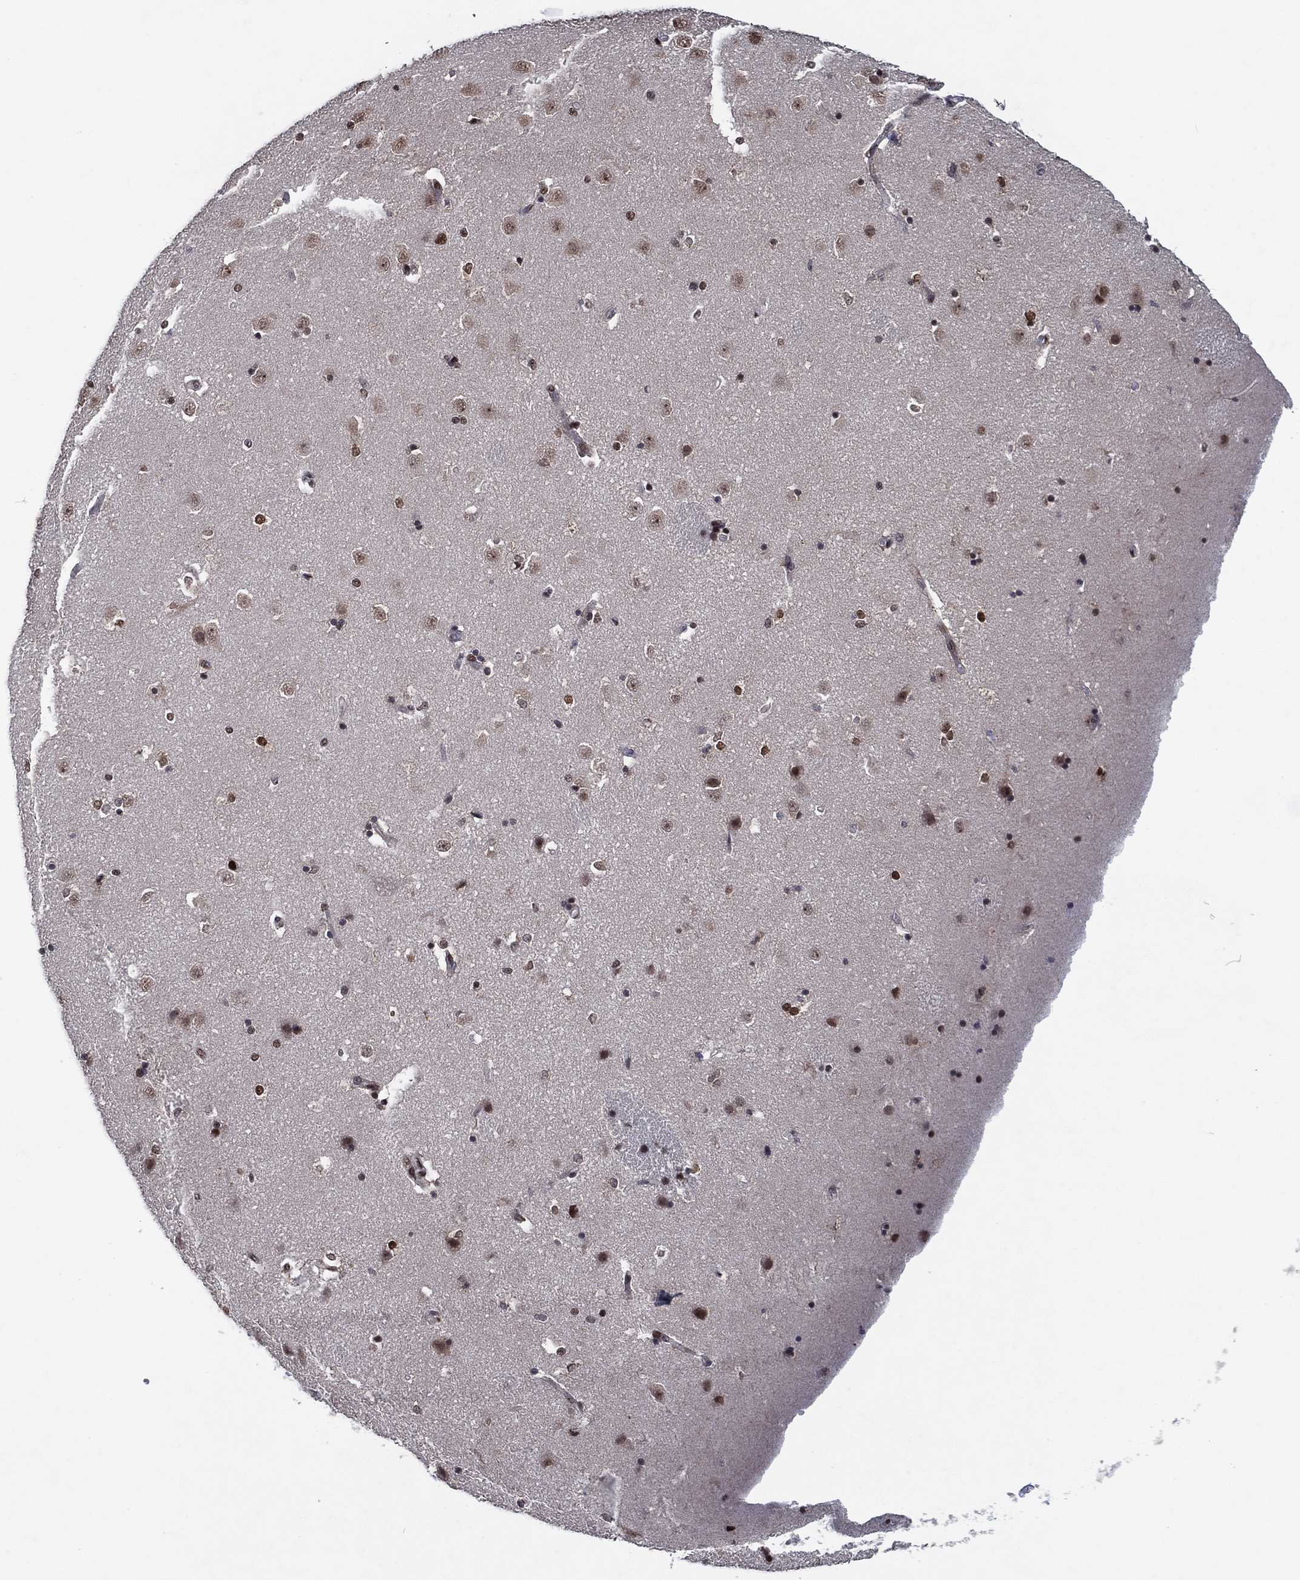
{"staining": {"intensity": "moderate", "quantity": "25%-75%", "location": "nuclear"}, "tissue": "caudate", "cell_type": "Glial cells", "image_type": "normal", "snomed": [{"axis": "morphology", "description": "Normal tissue, NOS"}, {"axis": "topography", "description": "Lateral ventricle wall"}], "caption": "Moderate nuclear expression for a protein is present in approximately 25%-75% of glial cells of benign caudate using immunohistochemistry (IHC).", "gene": "ZBTB42", "patient": {"sex": "male", "age": 51}}